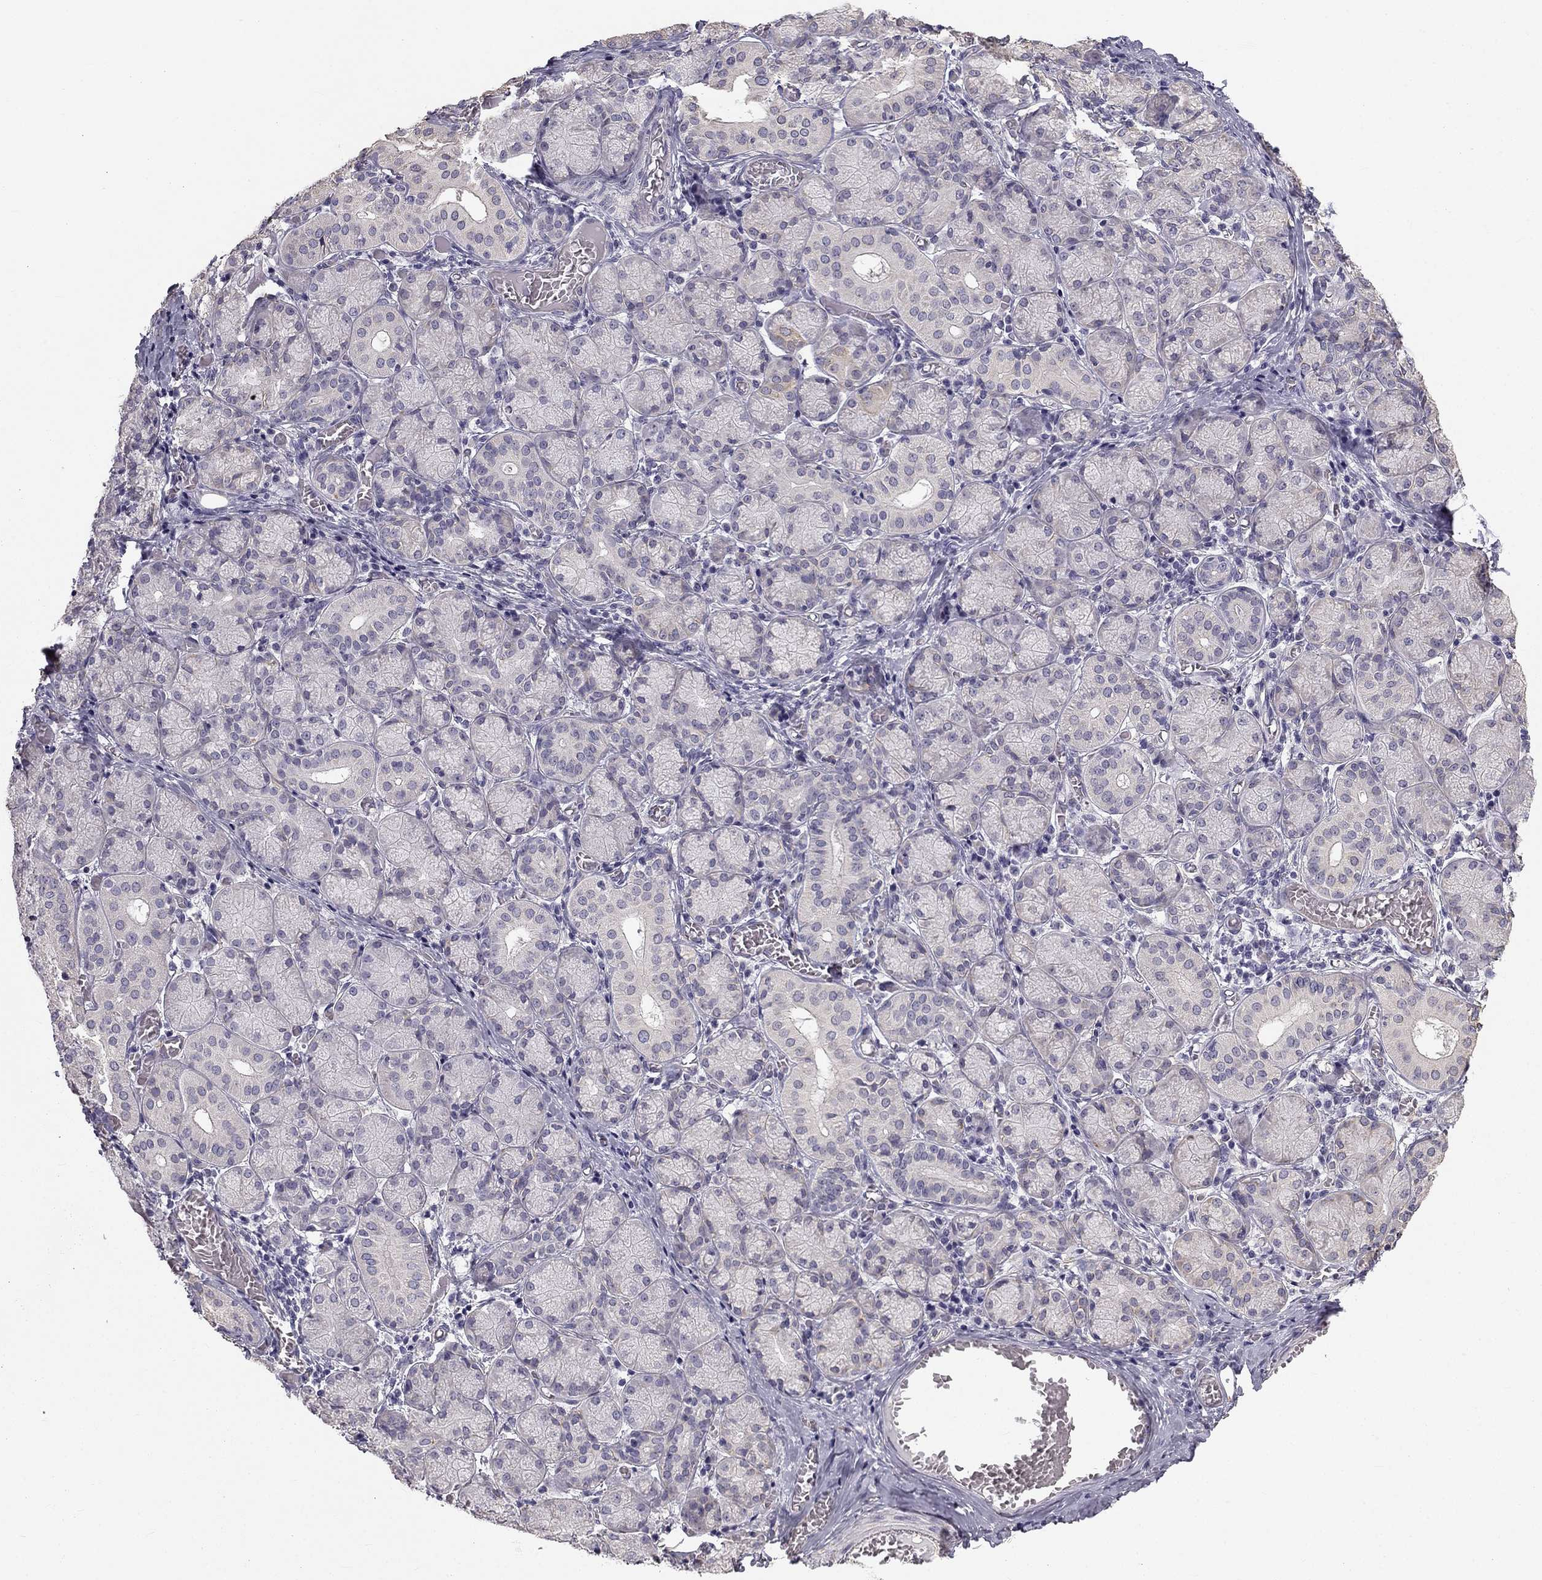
{"staining": {"intensity": "negative", "quantity": "none", "location": "none"}, "tissue": "salivary gland", "cell_type": "Glandular cells", "image_type": "normal", "snomed": [{"axis": "morphology", "description": "Normal tissue, NOS"}, {"axis": "topography", "description": "Salivary gland"}, {"axis": "topography", "description": "Peripheral nerve tissue"}], "caption": "Protein analysis of normal salivary gland displays no significant expression in glandular cells.", "gene": "CCDC40", "patient": {"sex": "female", "age": 24}}